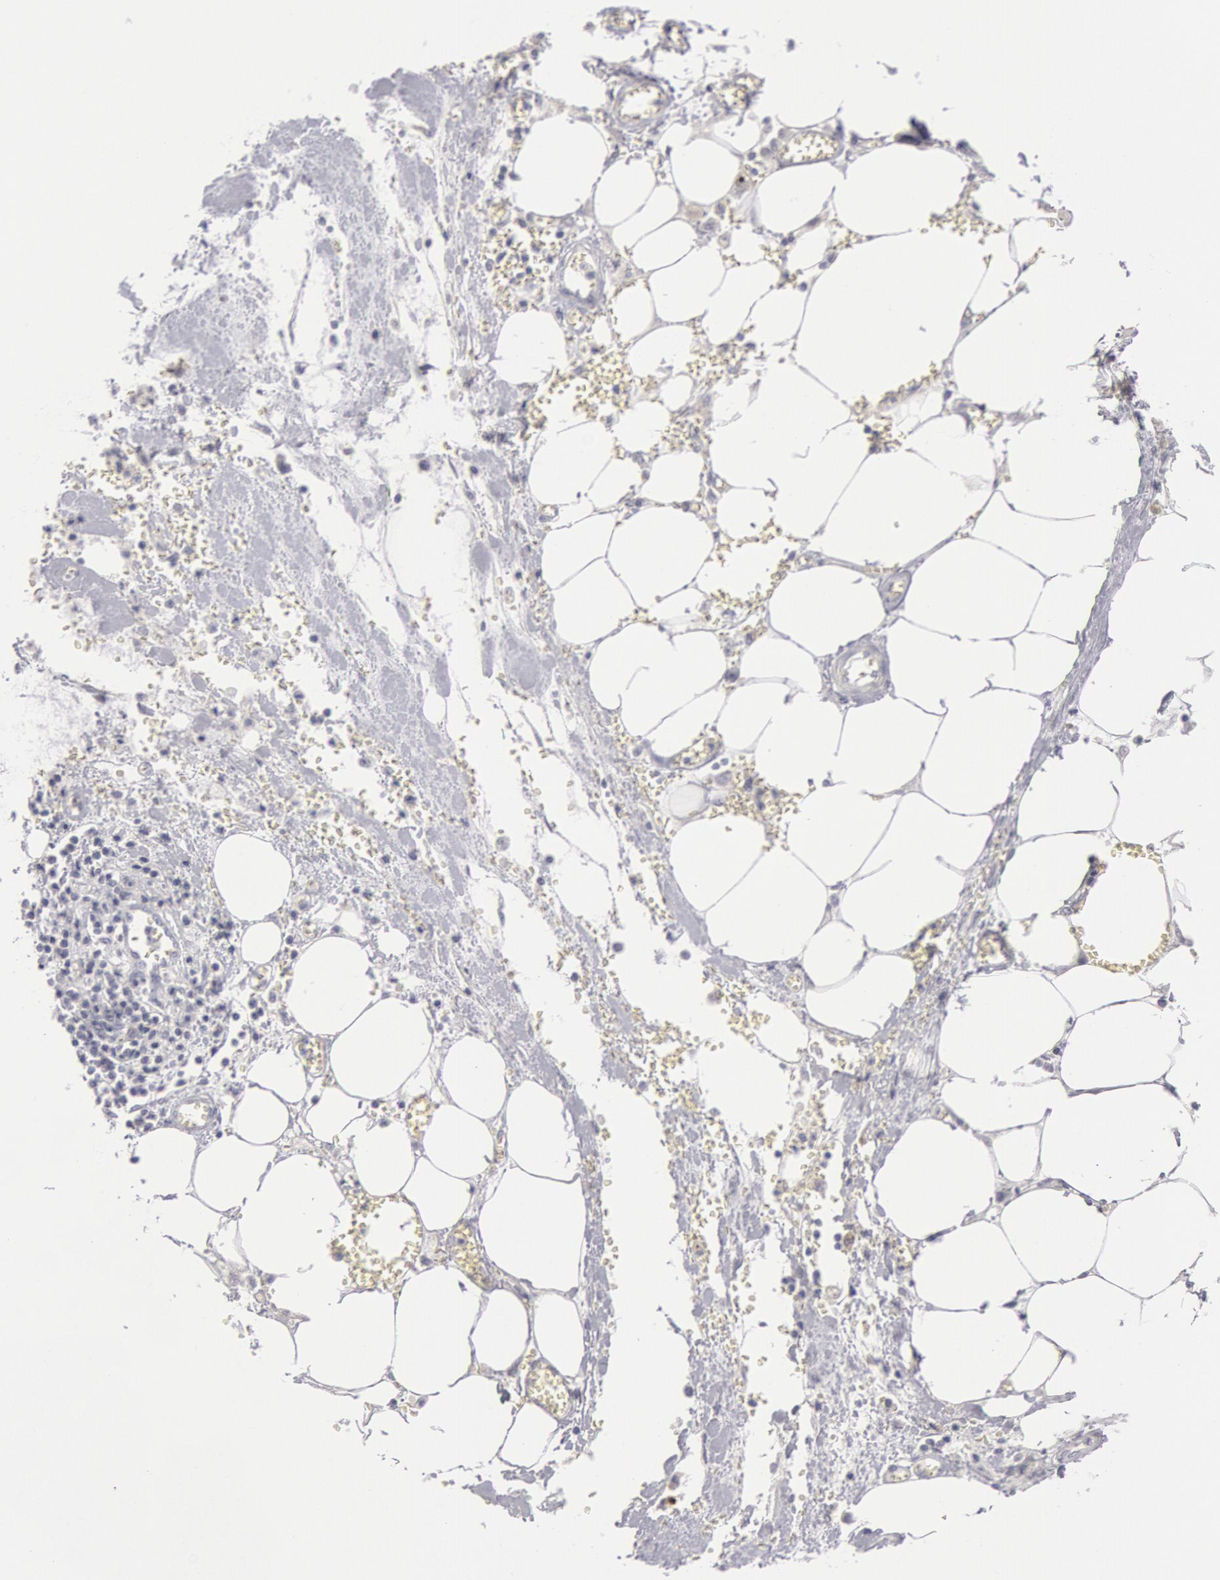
{"staining": {"intensity": "negative", "quantity": "none", "location": "none"}, "tissue": "pancreatic cancer", "cell_type": "Tumor cells", "image_type": "cancer", "snomed": [{"axis": "morphology", "description": "Adenocarcinoma, NOS"}, {"axis": "topography", "description": "Pancreas"}], "caption": "Image shows no significant protein positivity in tumor cells of pancreatic cancer (adenocarcinoma).", "gene": "KRT16", "patient": {"sex": "female", "age": 70}}